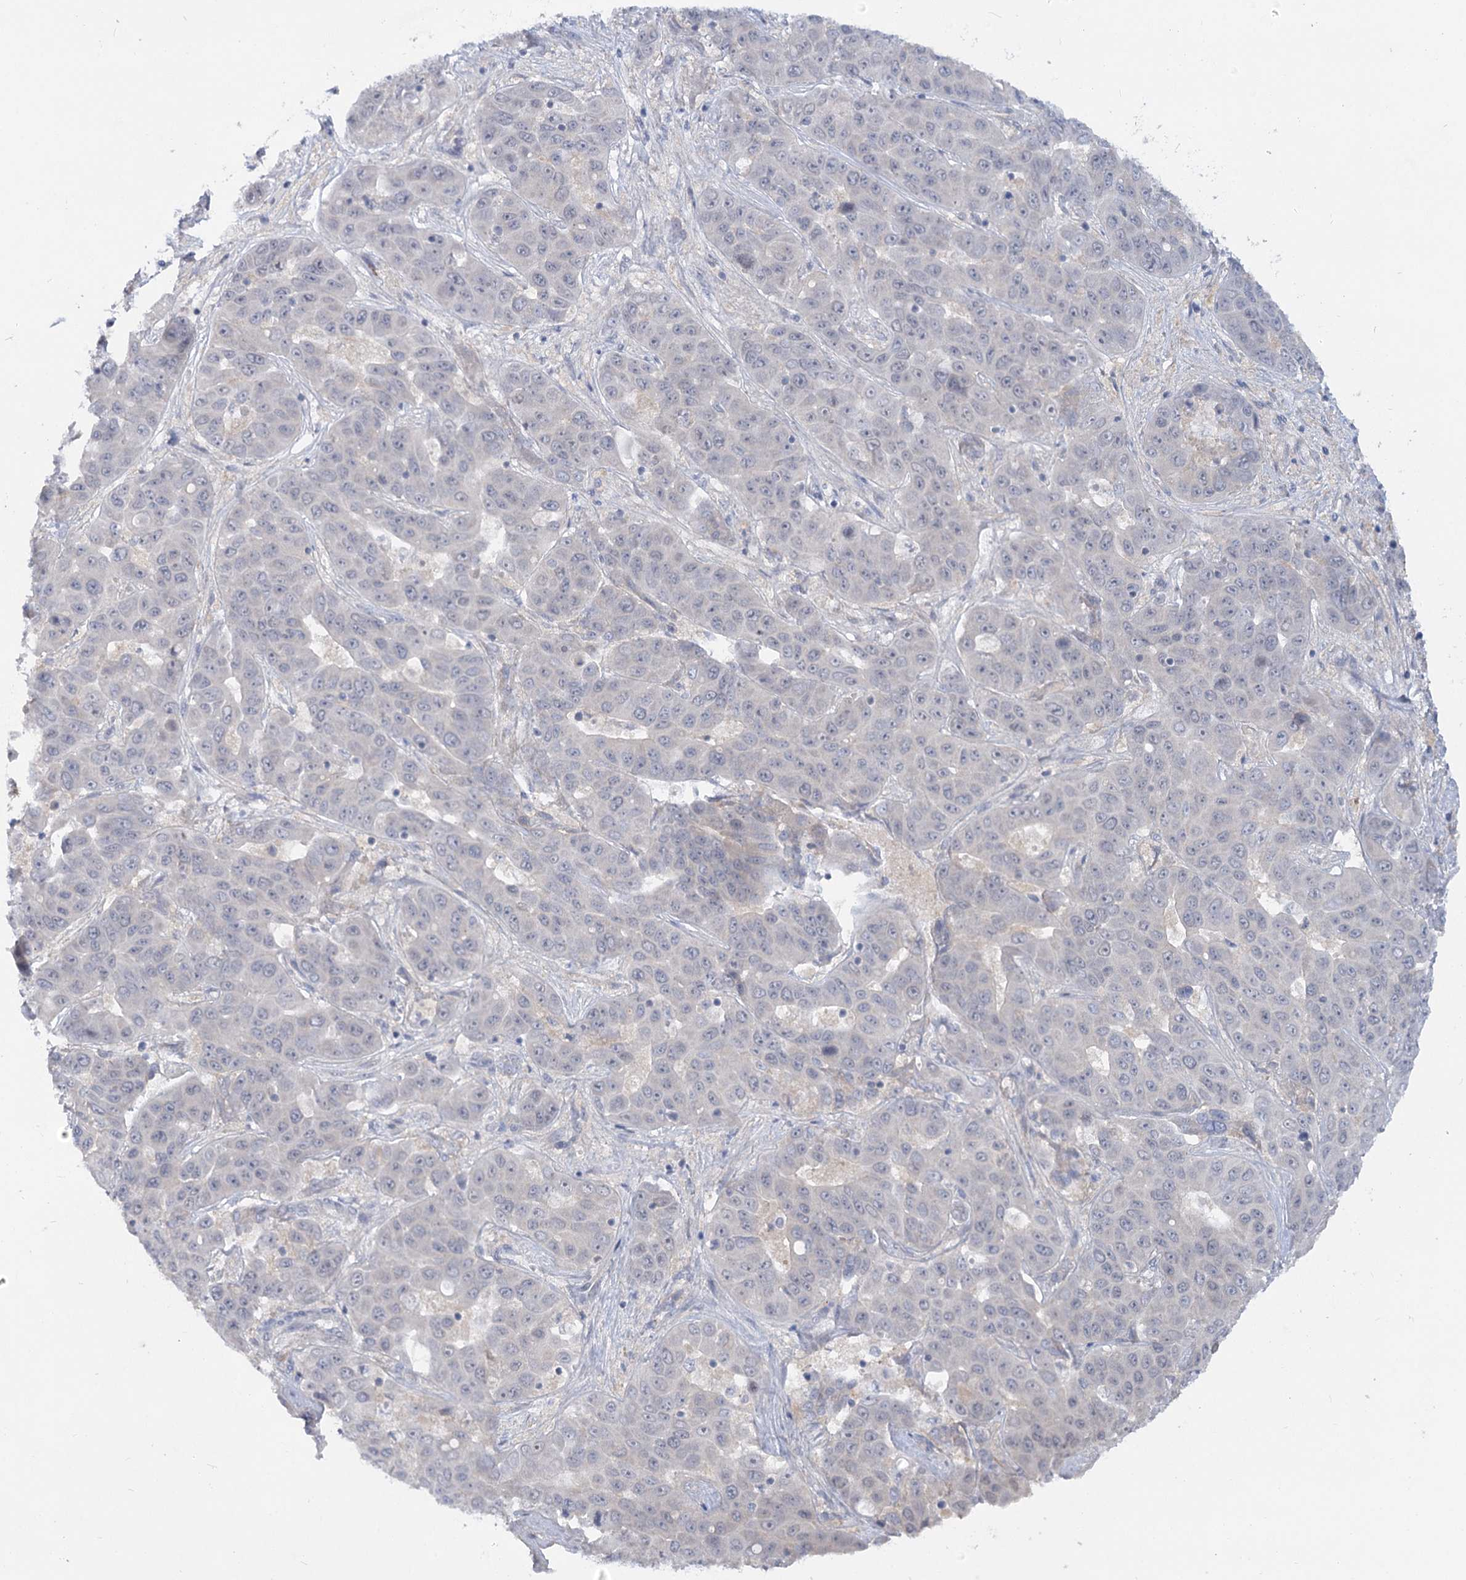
{"staining": {"intensity": "negative", "quantity": "none", "location": "none"}, "tissue": "liver cancer", "cell_type": "Tumor cells", "image_type": "cancer", "snomed": [{"axis": "morphology", "description": "Cholangiocarcinoma"}, {"axis": "topography", "description": "Liver"}], "caption": "DAB (3,3'-diaminobenzidine) immunohistochemical staining of human cholangiocarcinoma (liver) displays no significant positivity in tumor cells. The staining is performed using DAB (3,3'-diaminobenzidine) brown chromogen with nuclei counter-stained in using hematoxylin.", "gene": "EFHC2", "patient": {"sex": "female", "age": 52}}